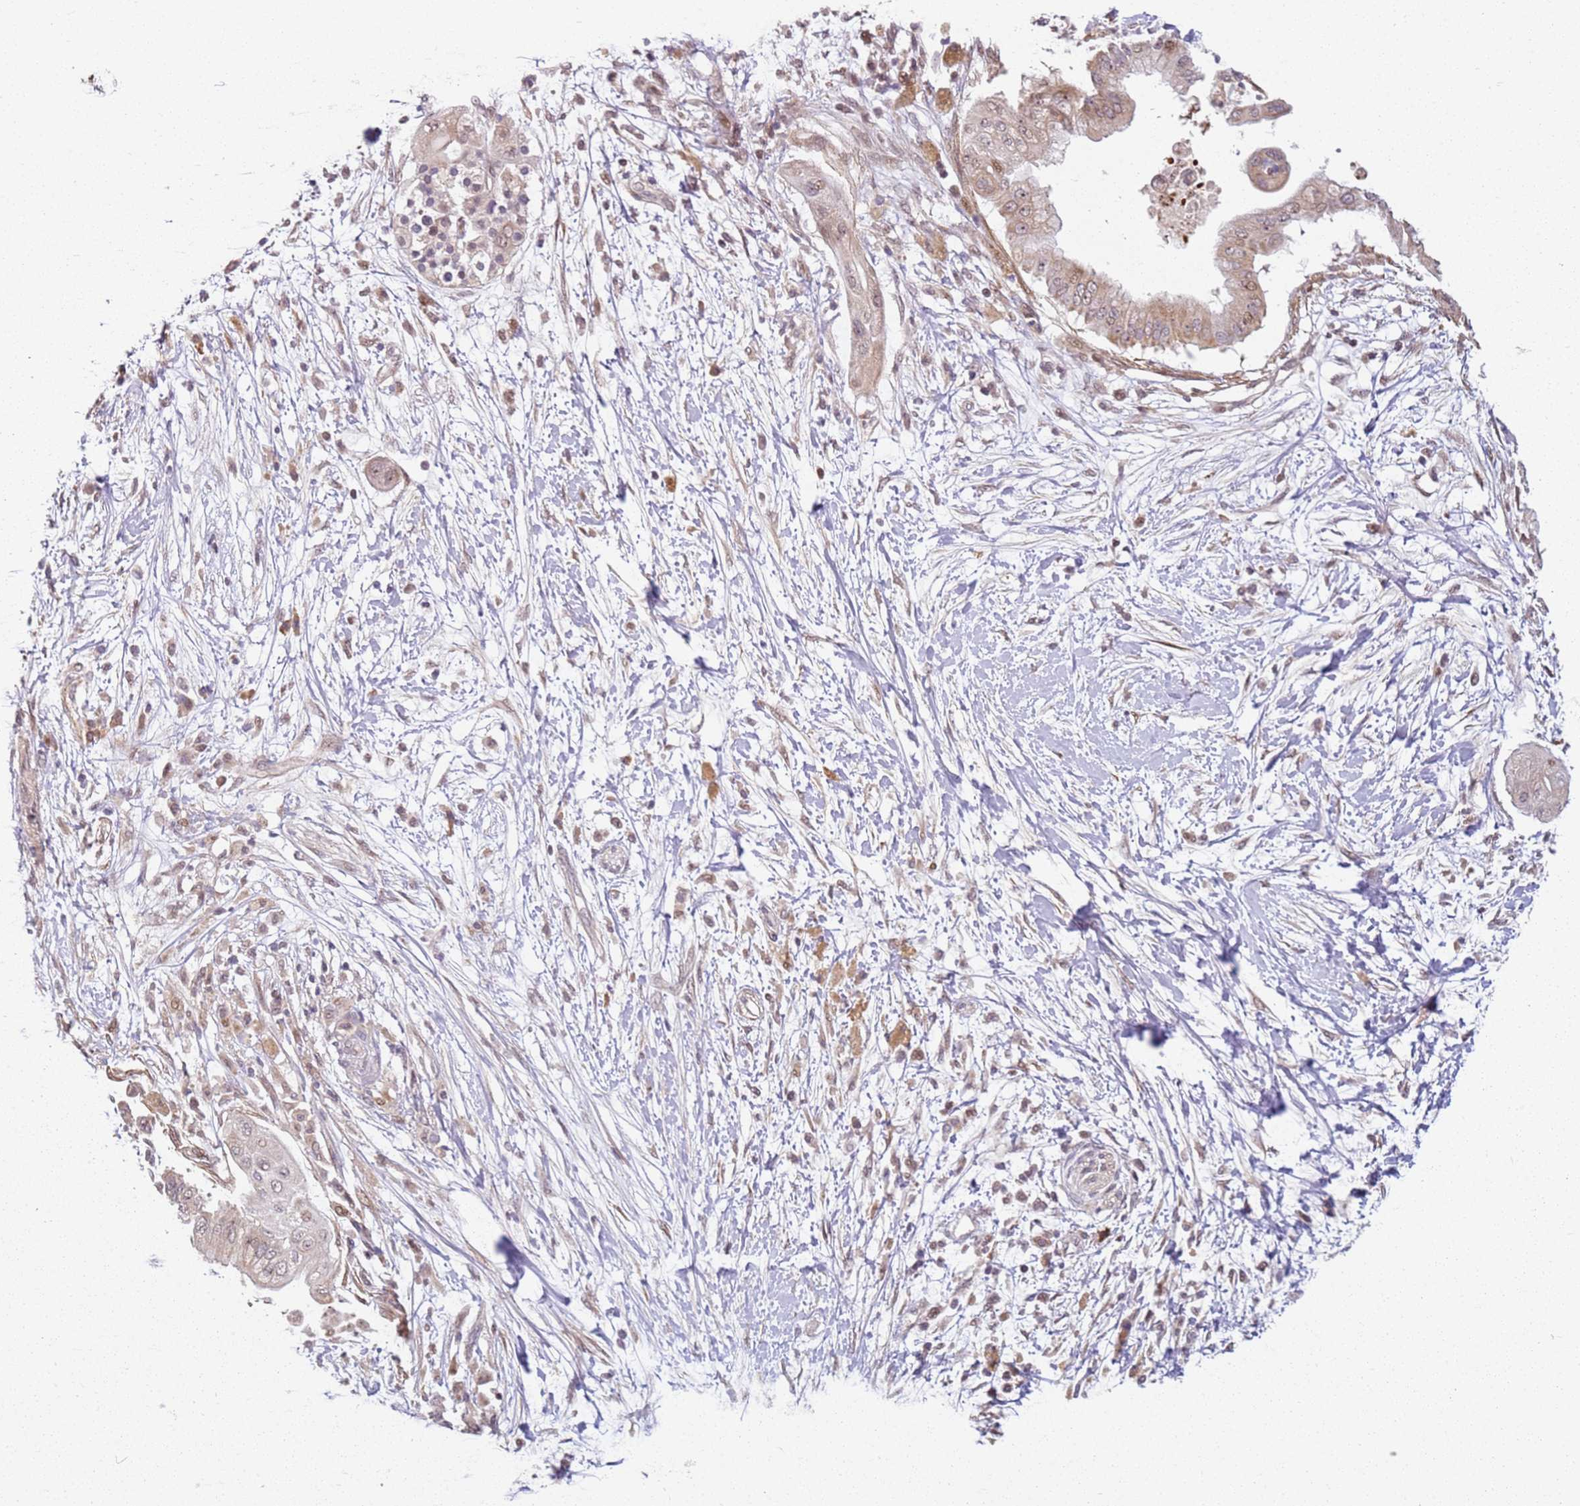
{"staining": {"intensity": "weak", "quantity": ">75%", "location": "cytoplasmic/membranous,nuclear"}, "tissue": "pancreatic cancer", "cell_type": "Tumor cells", "image_type": "cancer", "snomed": [{"axis": "morphology", "description": "Adenocarcinoma, NOS"}, {"axis": "topography", "description": "Pancreas"}], "caption": "The photomicrograph reveals a brown stain indicating the presence of a protein in the cytoplasmic/membranous and nuclear of tumor cells in adenocarcinoma (pancreatic). (DAB (3,3'-diaminobenzidine) IHC, brown staining for protein, blue staining for nuclei).", "gene": "CHURC1", "patient": {"sex": "male", "age": 68}}